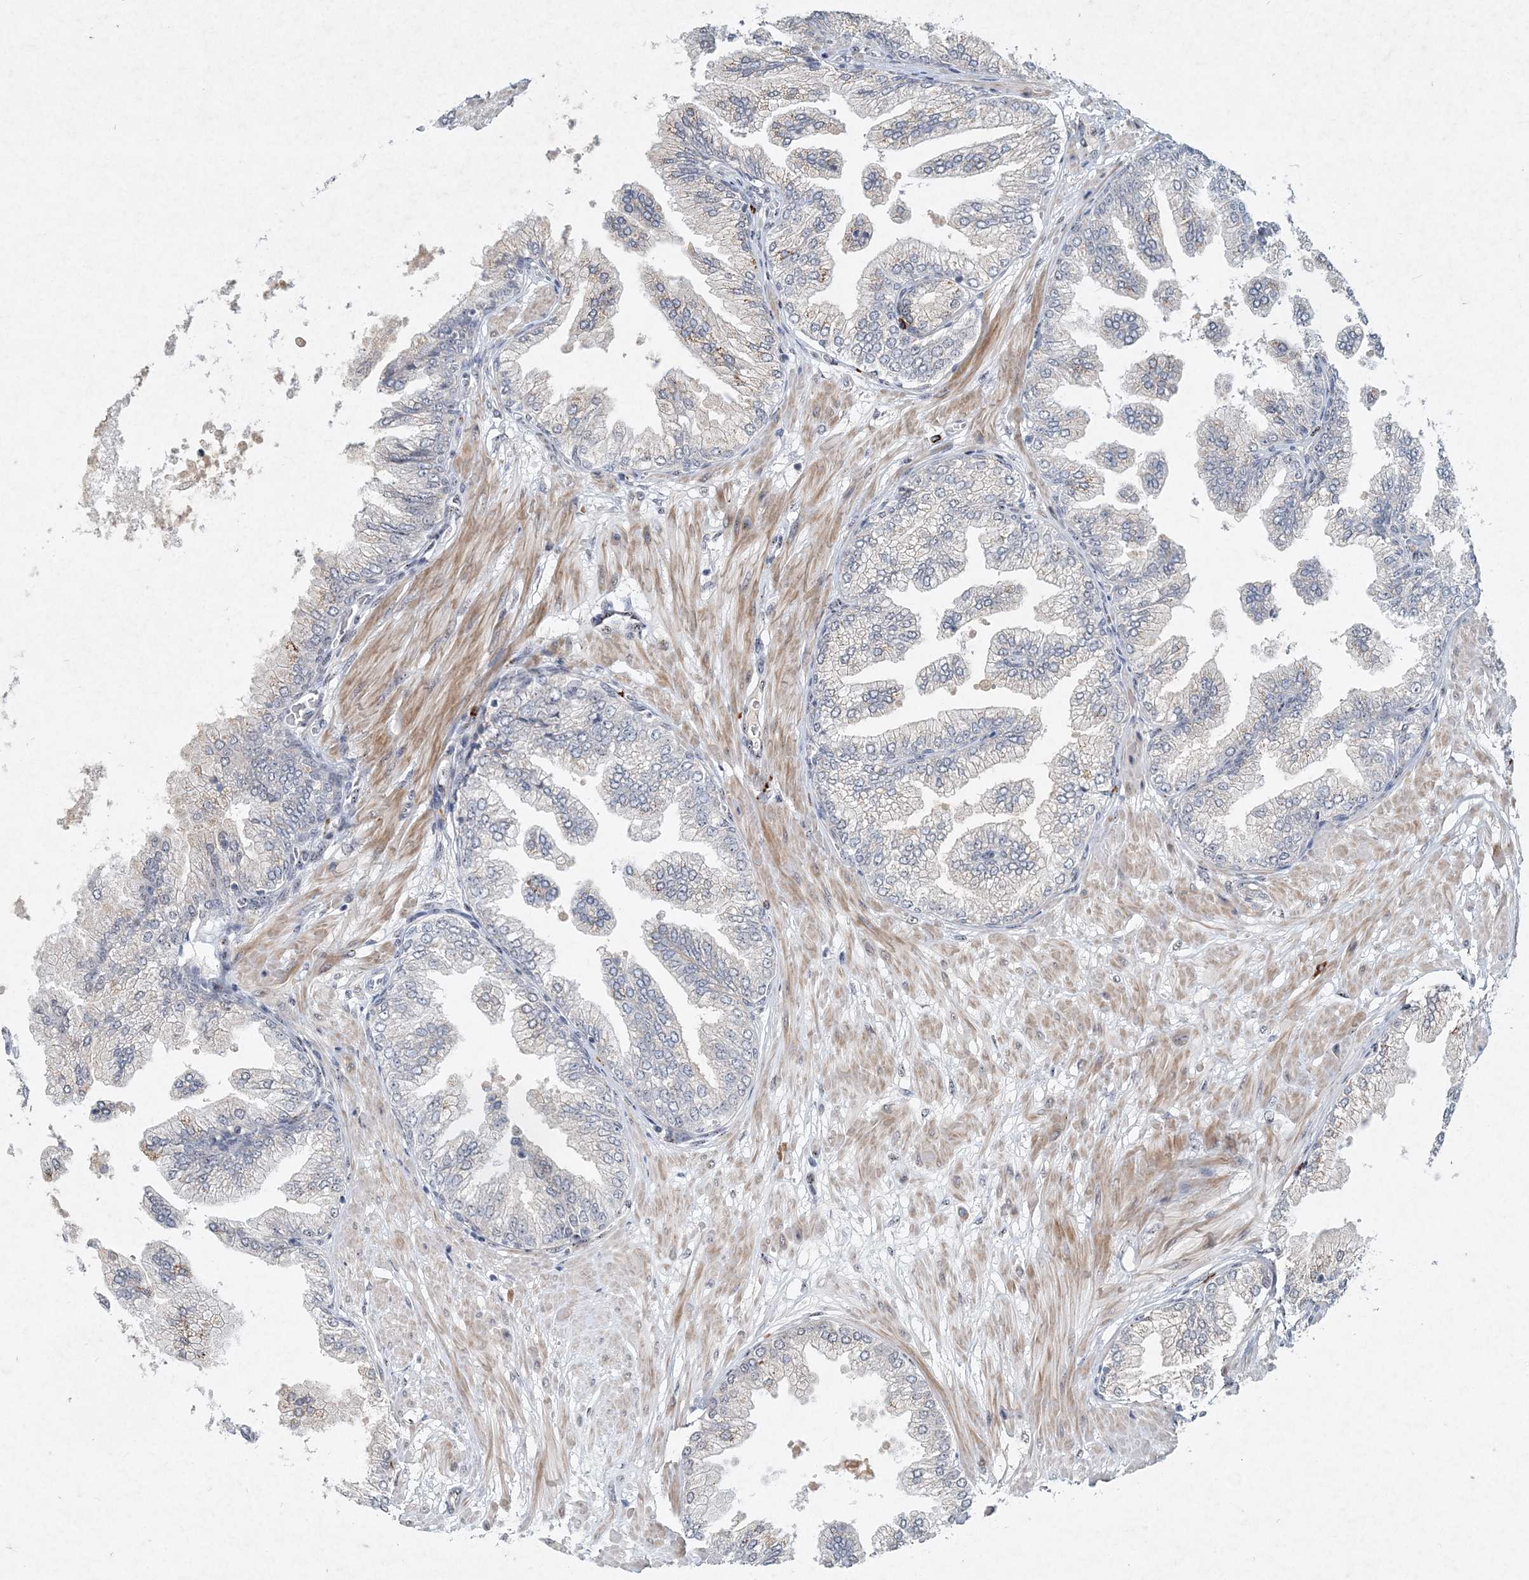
{"staining": {"intensity": "negative", "quantity": "none", "location": "none"}, "tissue": "prostate cancer", "cell_type": "Tumor cells", "image_type": "cancer", "snomed": [{"axis": "morphology", "description": "Adenocarcinoma, Low grade"}, {"axis": "topography", "description": "Prostate"}], "caption": "Tumor cells show no significant positivity in prostate low-grade adenocarcinoma.", "gene": "GIN1", "patient": {"sex": "male", "age": 63}}